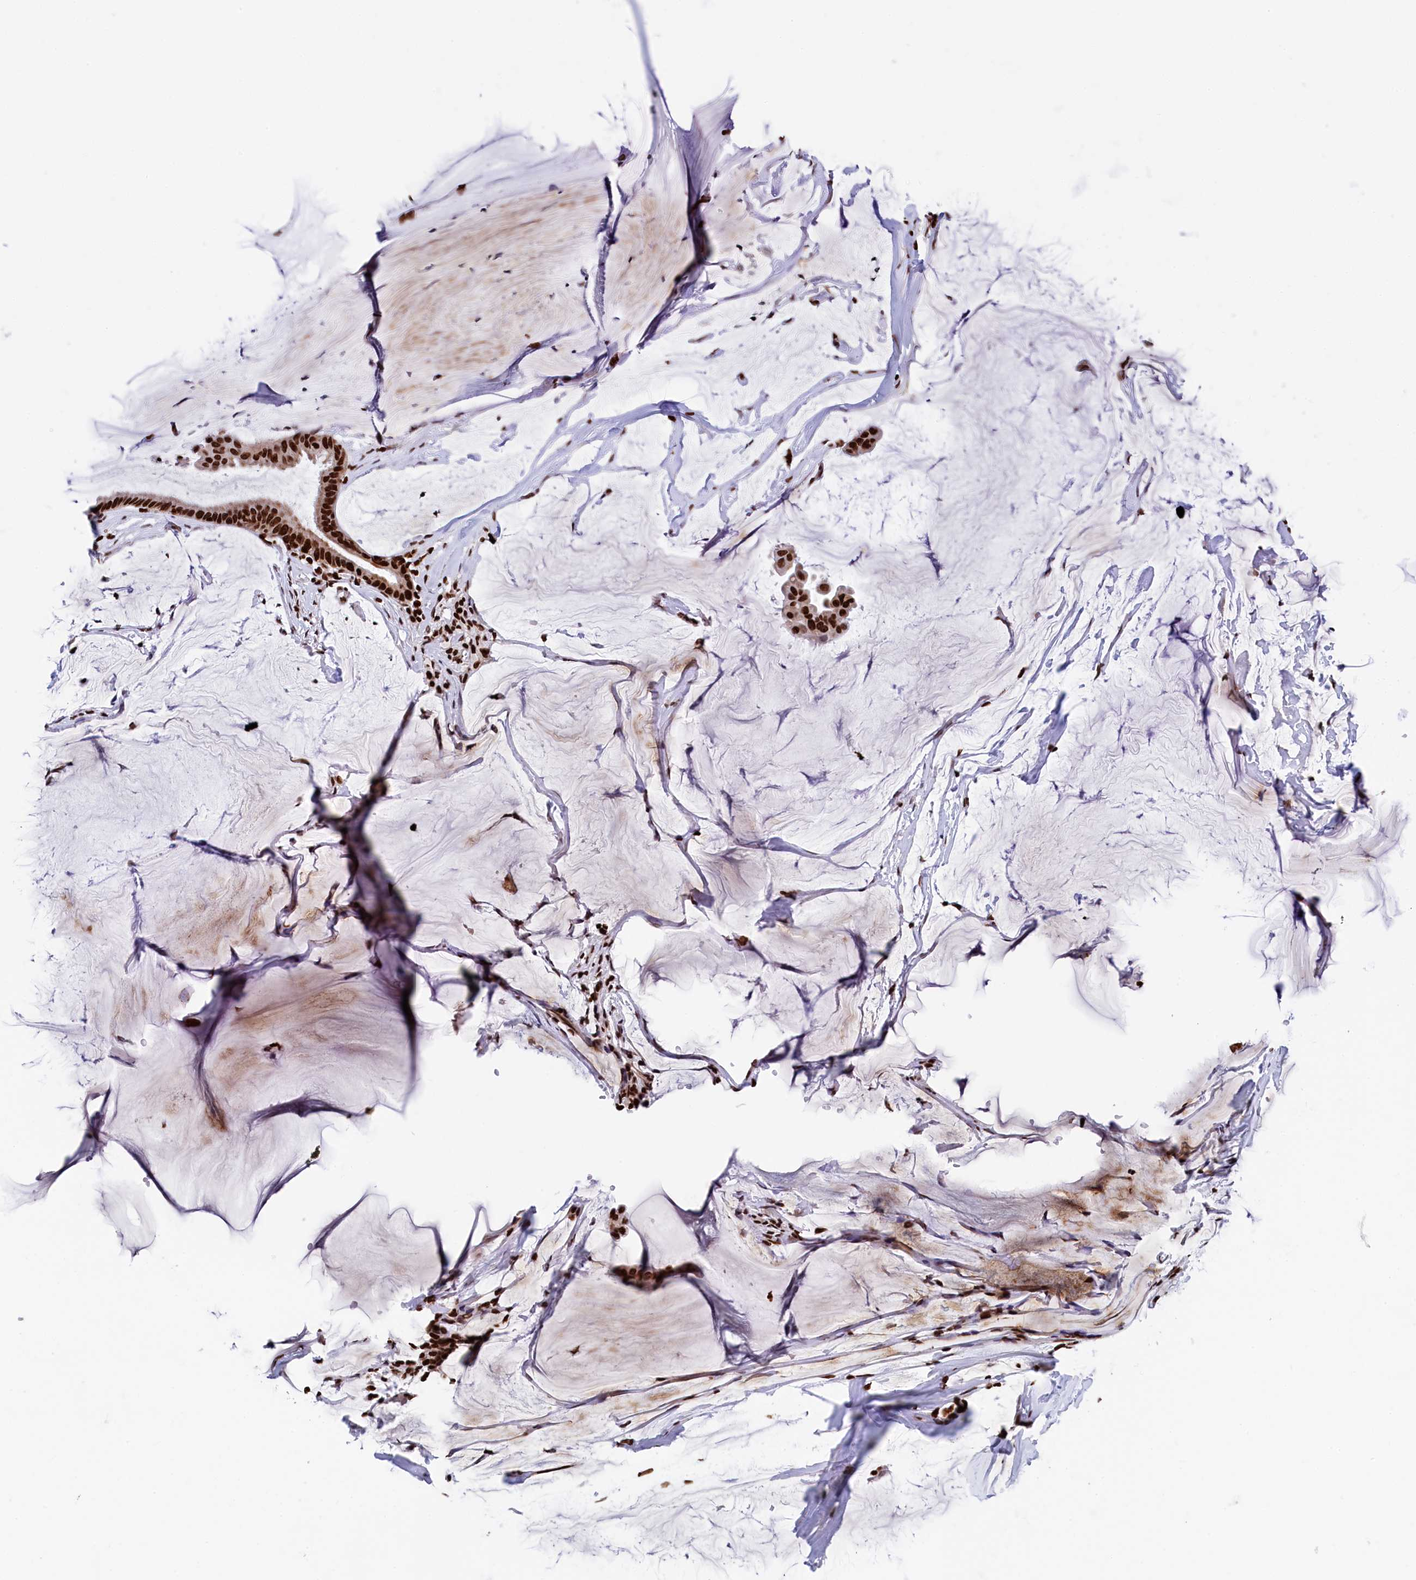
{"staining": {"intensity": "strong", "quantity": ">75%", "location": "nuclear"}, "tissue": "ovarian cancer", "cell_type": "Tumor cells", "image_type": "cancer", "snomed": [{"axis": "morphology", "description": "Cystadenocarcinoma, mucinous, NOS"}, {"axis": "topography", "description": "Ovary"}], "caption": "A brown stain highlights strong nuclear positivity of a protein in human ovarian cancer (mucinous cystadenocarcinoma) tumor cells. (IHC, brightfield microscopy, high magnification).", "gene": "TIMM29", "patient": {"sex": "female", "age": 73}}